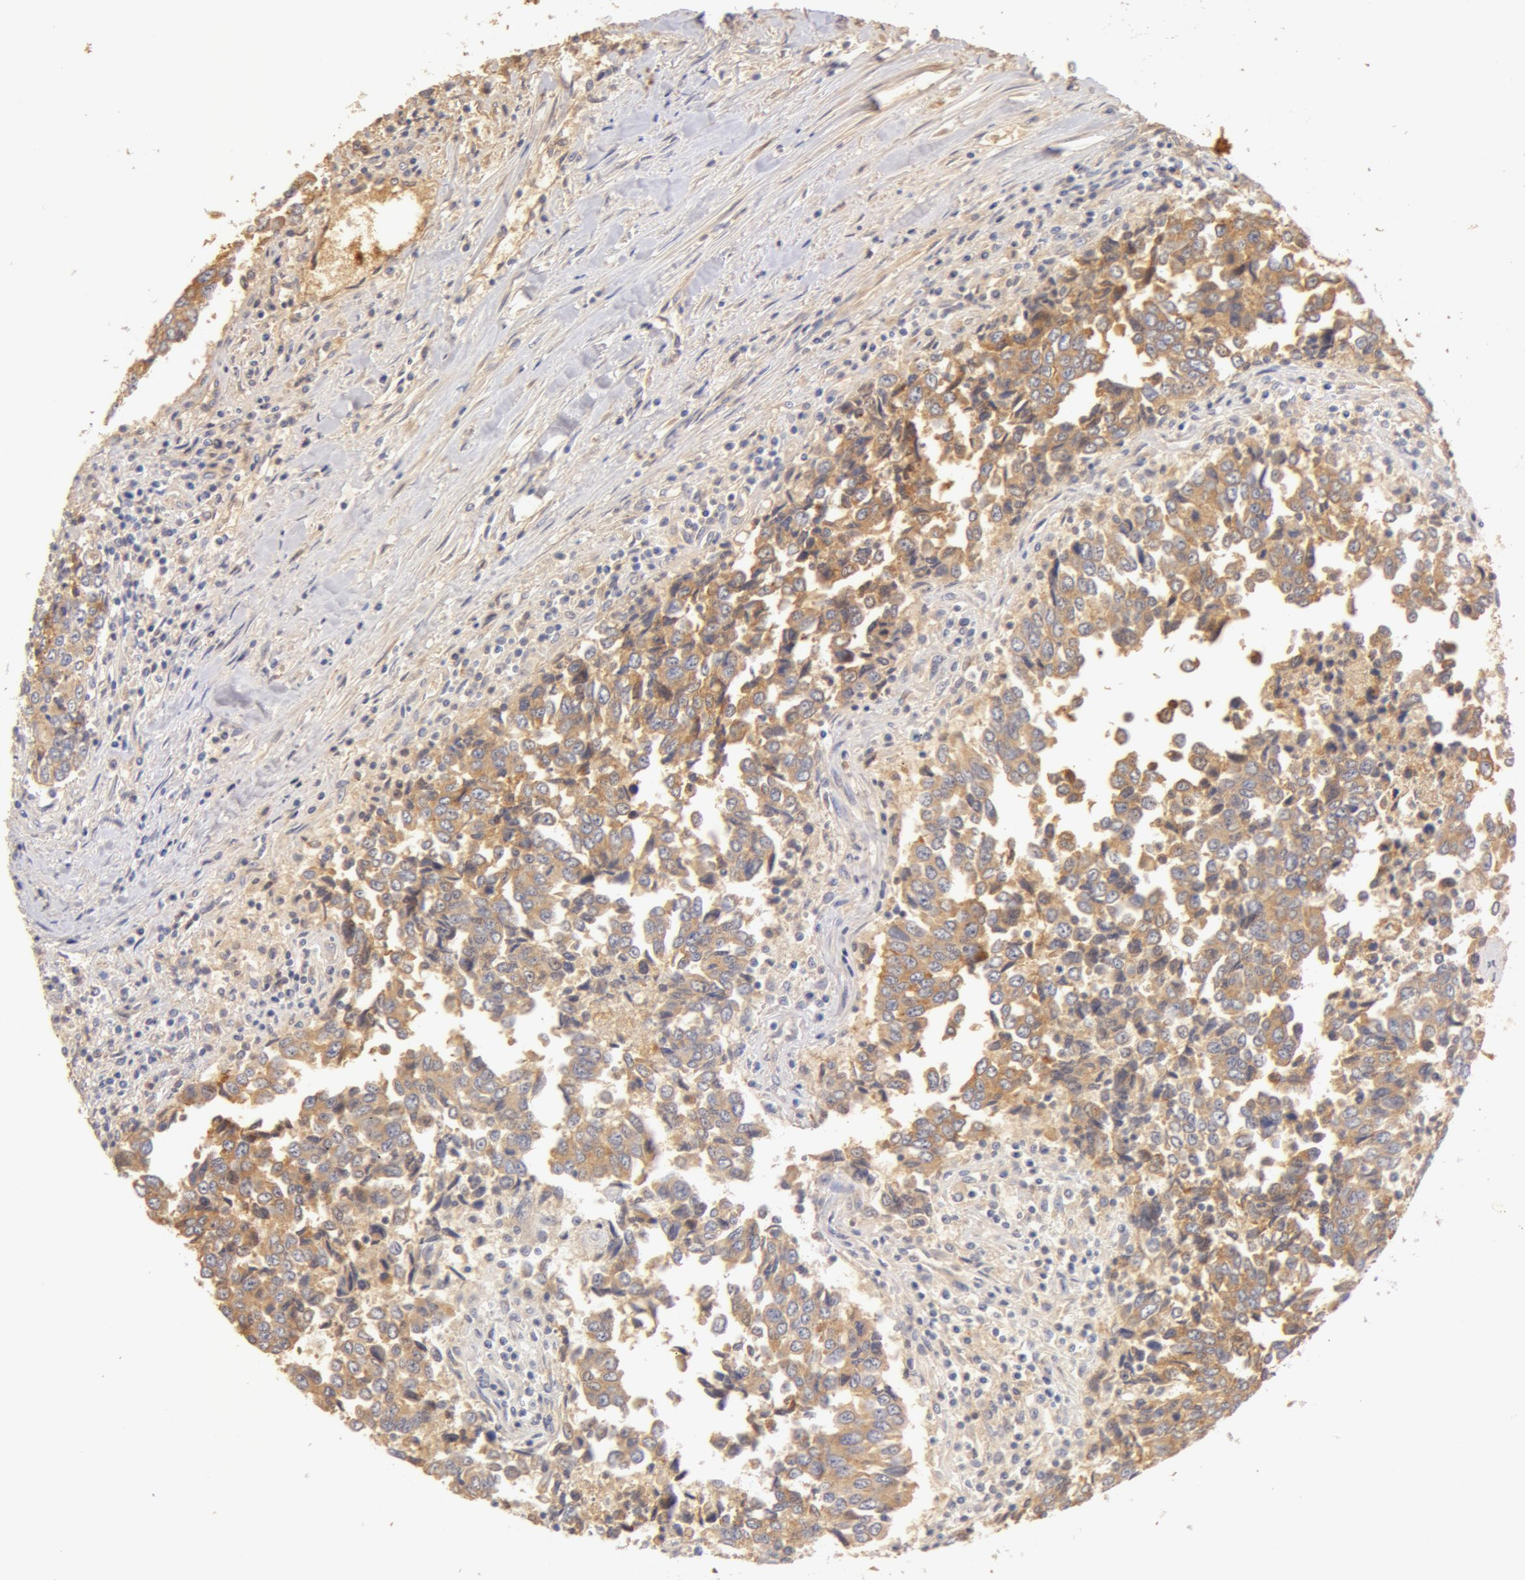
{"staining": {"intensity": "weak", "quantity": ">75%", "location": "cytoplasmic/membranous"}, "tissue": "urothelial cancer", "cell_type": "Tumor cells", "image_type": "cancer", "snomed": [{"axis": "morphology", "description": "Urothelial carcinoma, High grade"}, {"axis": "topography", "description": "Urinary bladder"}], "caption": "Brown immunohistochemical staining in human urothelial cancer displays weak cytoplasmic/membranous expression in approximately >75% of tumor cells.", "gene": "TF", "patient": {"sex": "male", "age": 86}}